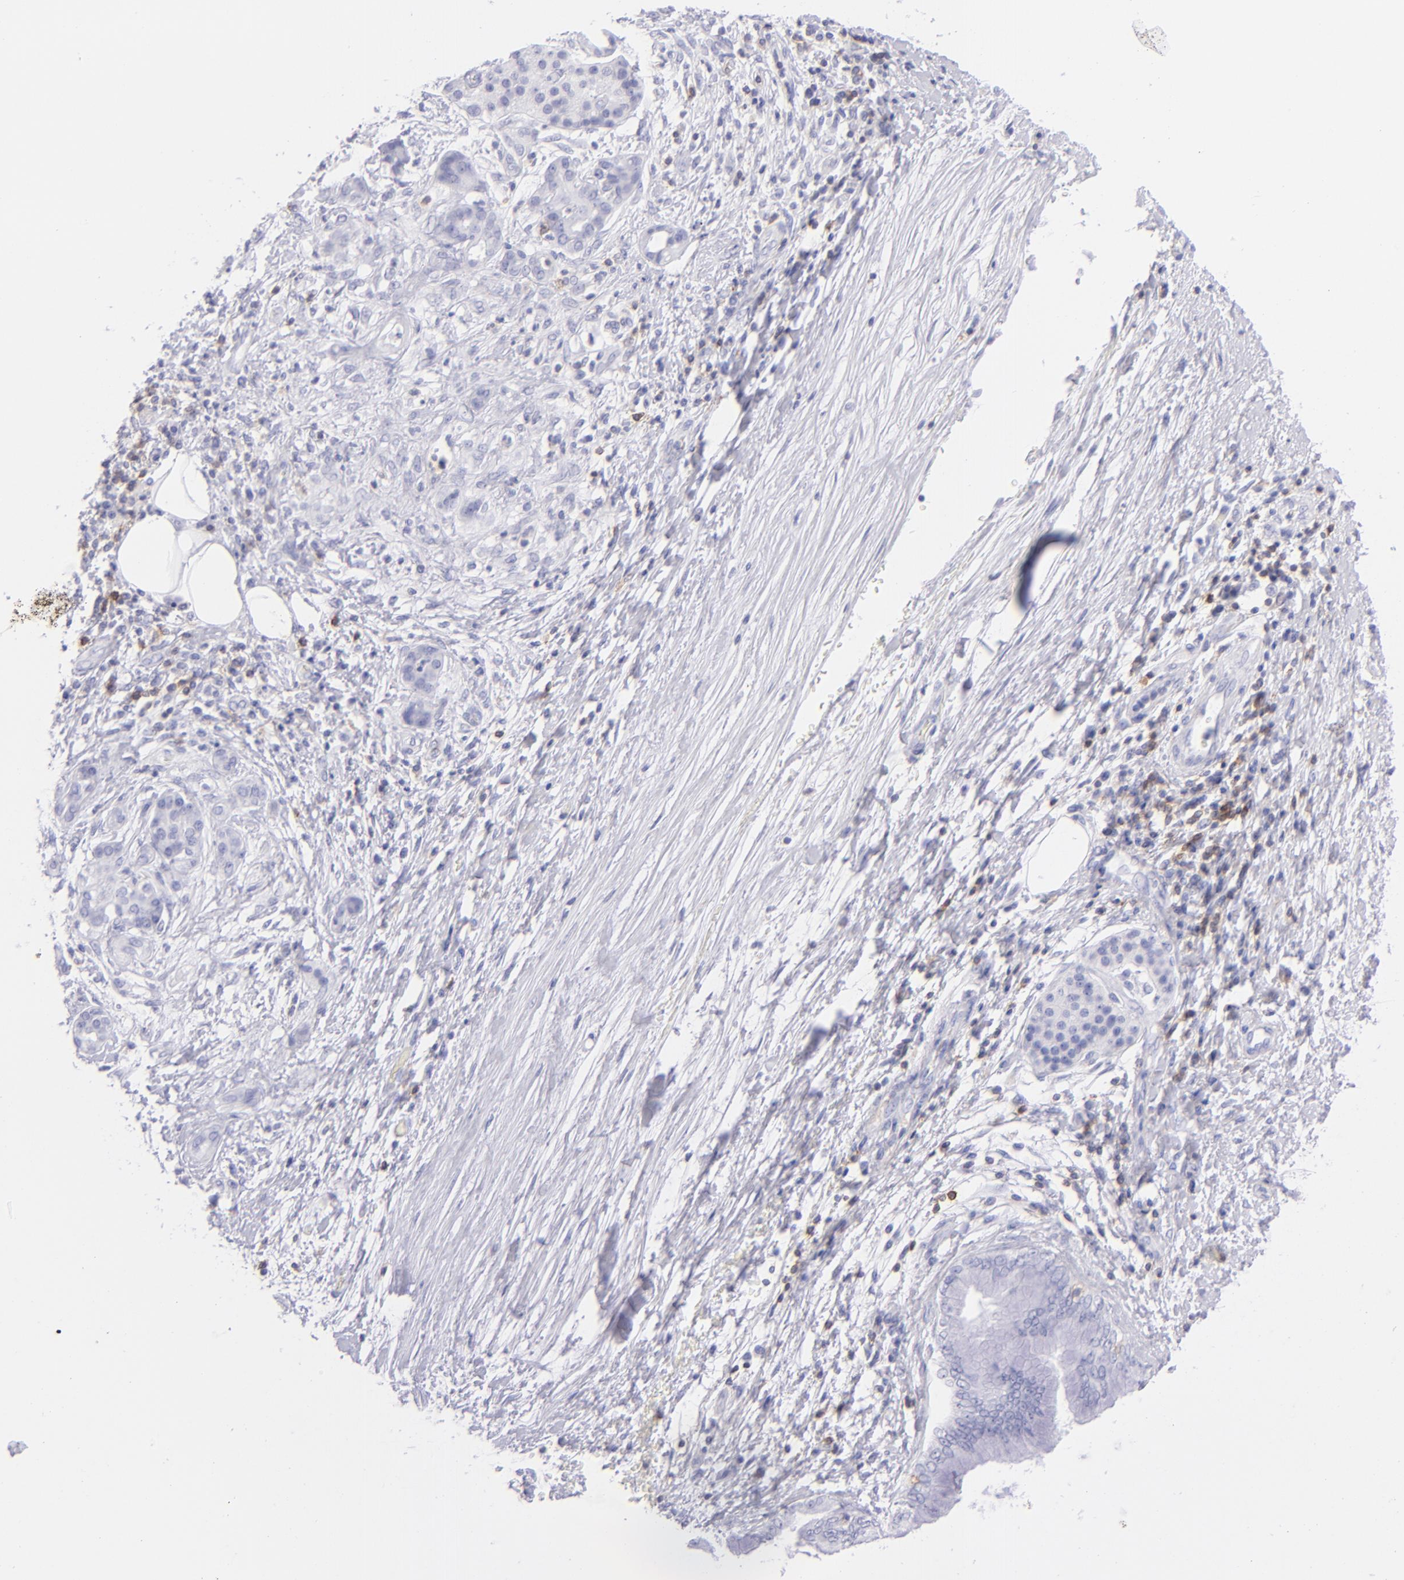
{"staining": {"intensity": "negative", "quantity": "none", "location": "none"}, "tissue": "pancreatic cancer", "cell_type": "Tumor cells", "image_type": "cancer", "snomed": [{"axis": "morphology", "description": "Adenocarcinoma, NOS"}, {"axis": "topography", "description": "Pancreas"}], "caption": "Tumor cells are negative for brown protein staining in pancreatic cancer (adenocarcinoma).", "gene": "CD69", "patient": {"sex": "female", "age": 70}}